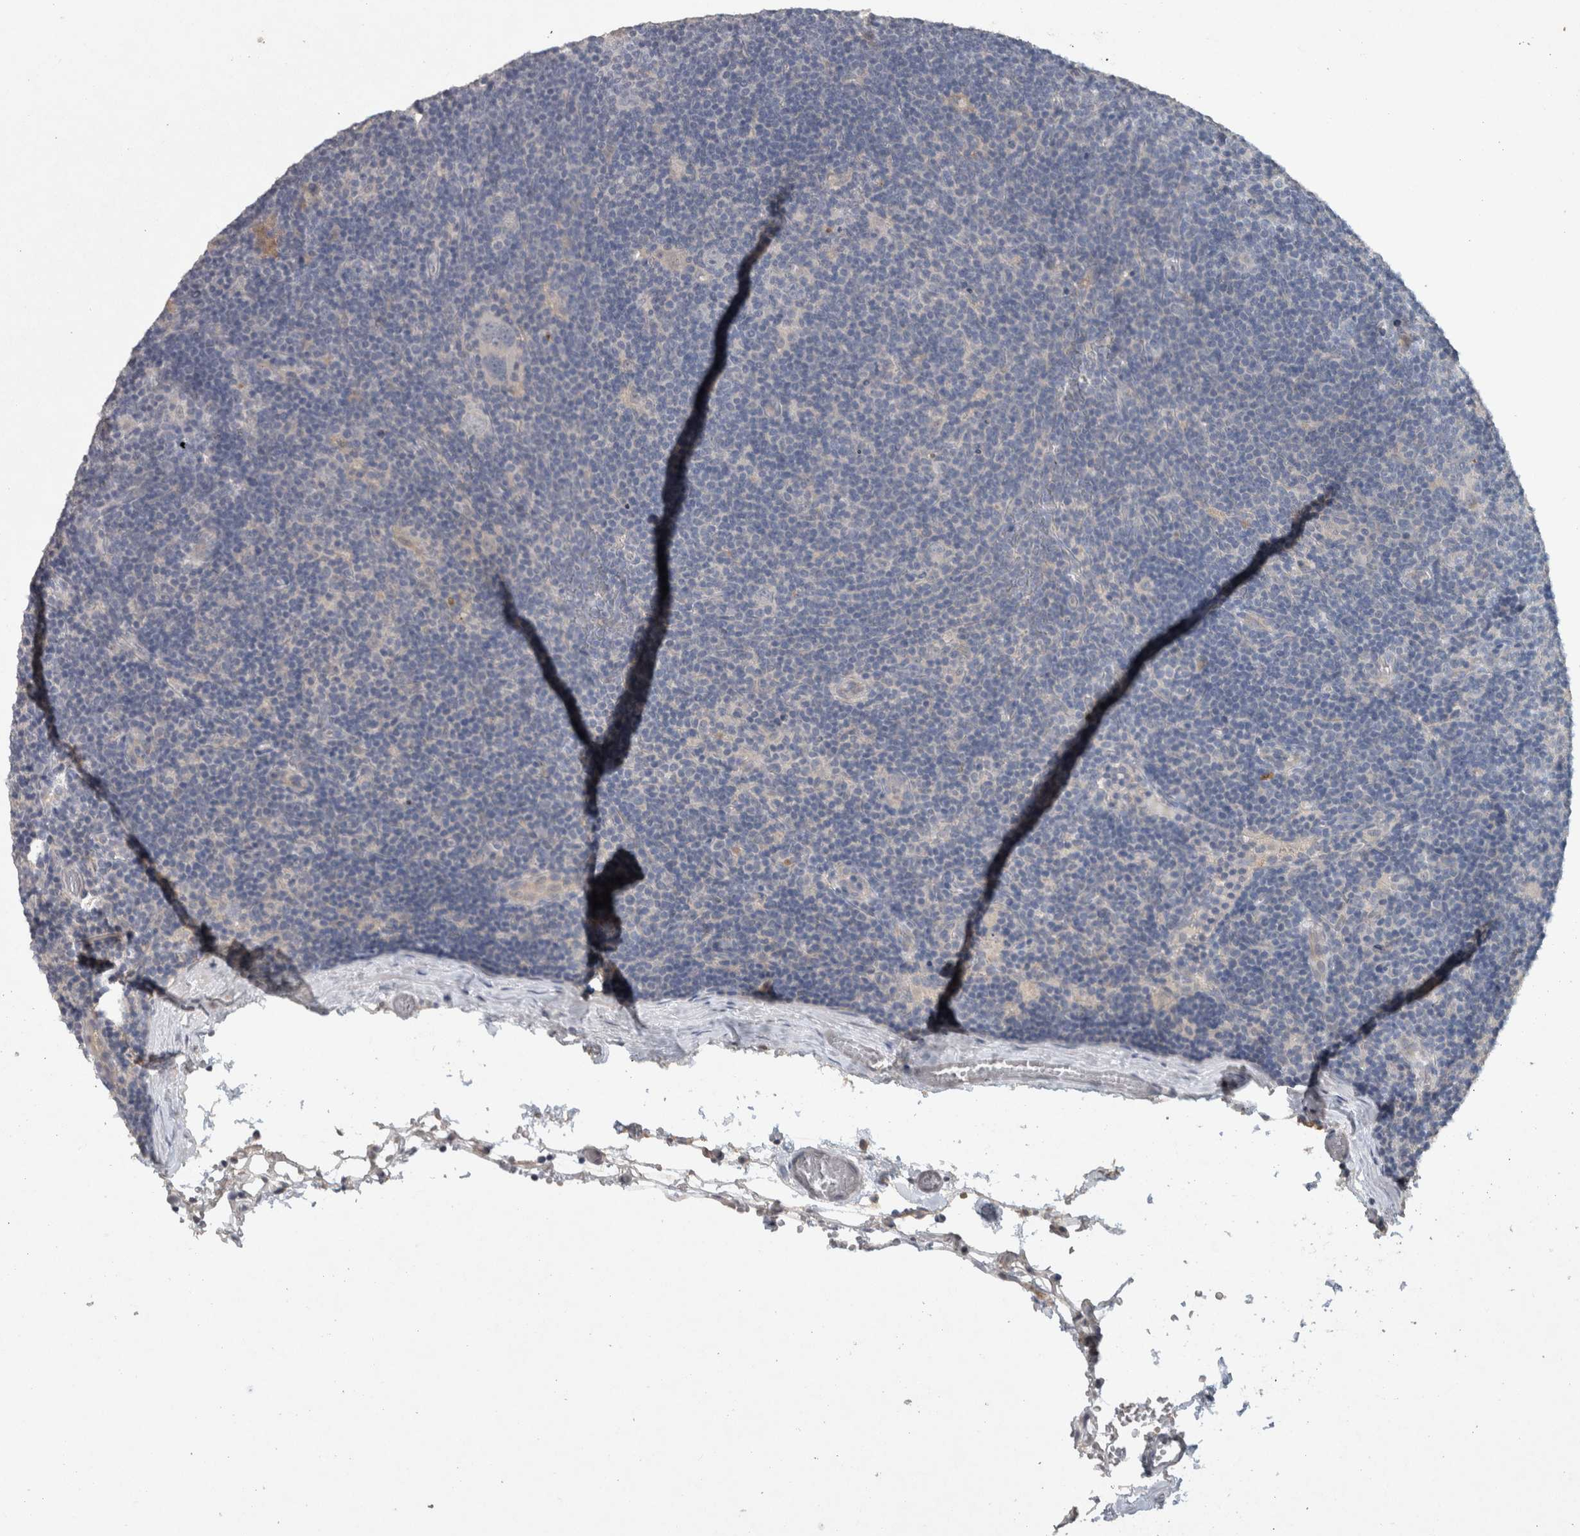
{"staining": {"intensity": "negative", "quantity": "none", "location": "none"}, "tissue": "lymphoma", "cell_type": "Tumor cells", "image_type": "cancer", "snomed": [{"axis": "morphology", "description": "Hodgkin's disease, NOS"}, {"axis": "topography", "description": "Lymph node"}], "caption": "DAB immunohistochemical staining of human Hodgkin's disease demonstrates no significant expression in tumor cells.", "gene": "HEXD", "patient": {"sex": "female", "age": 57}}